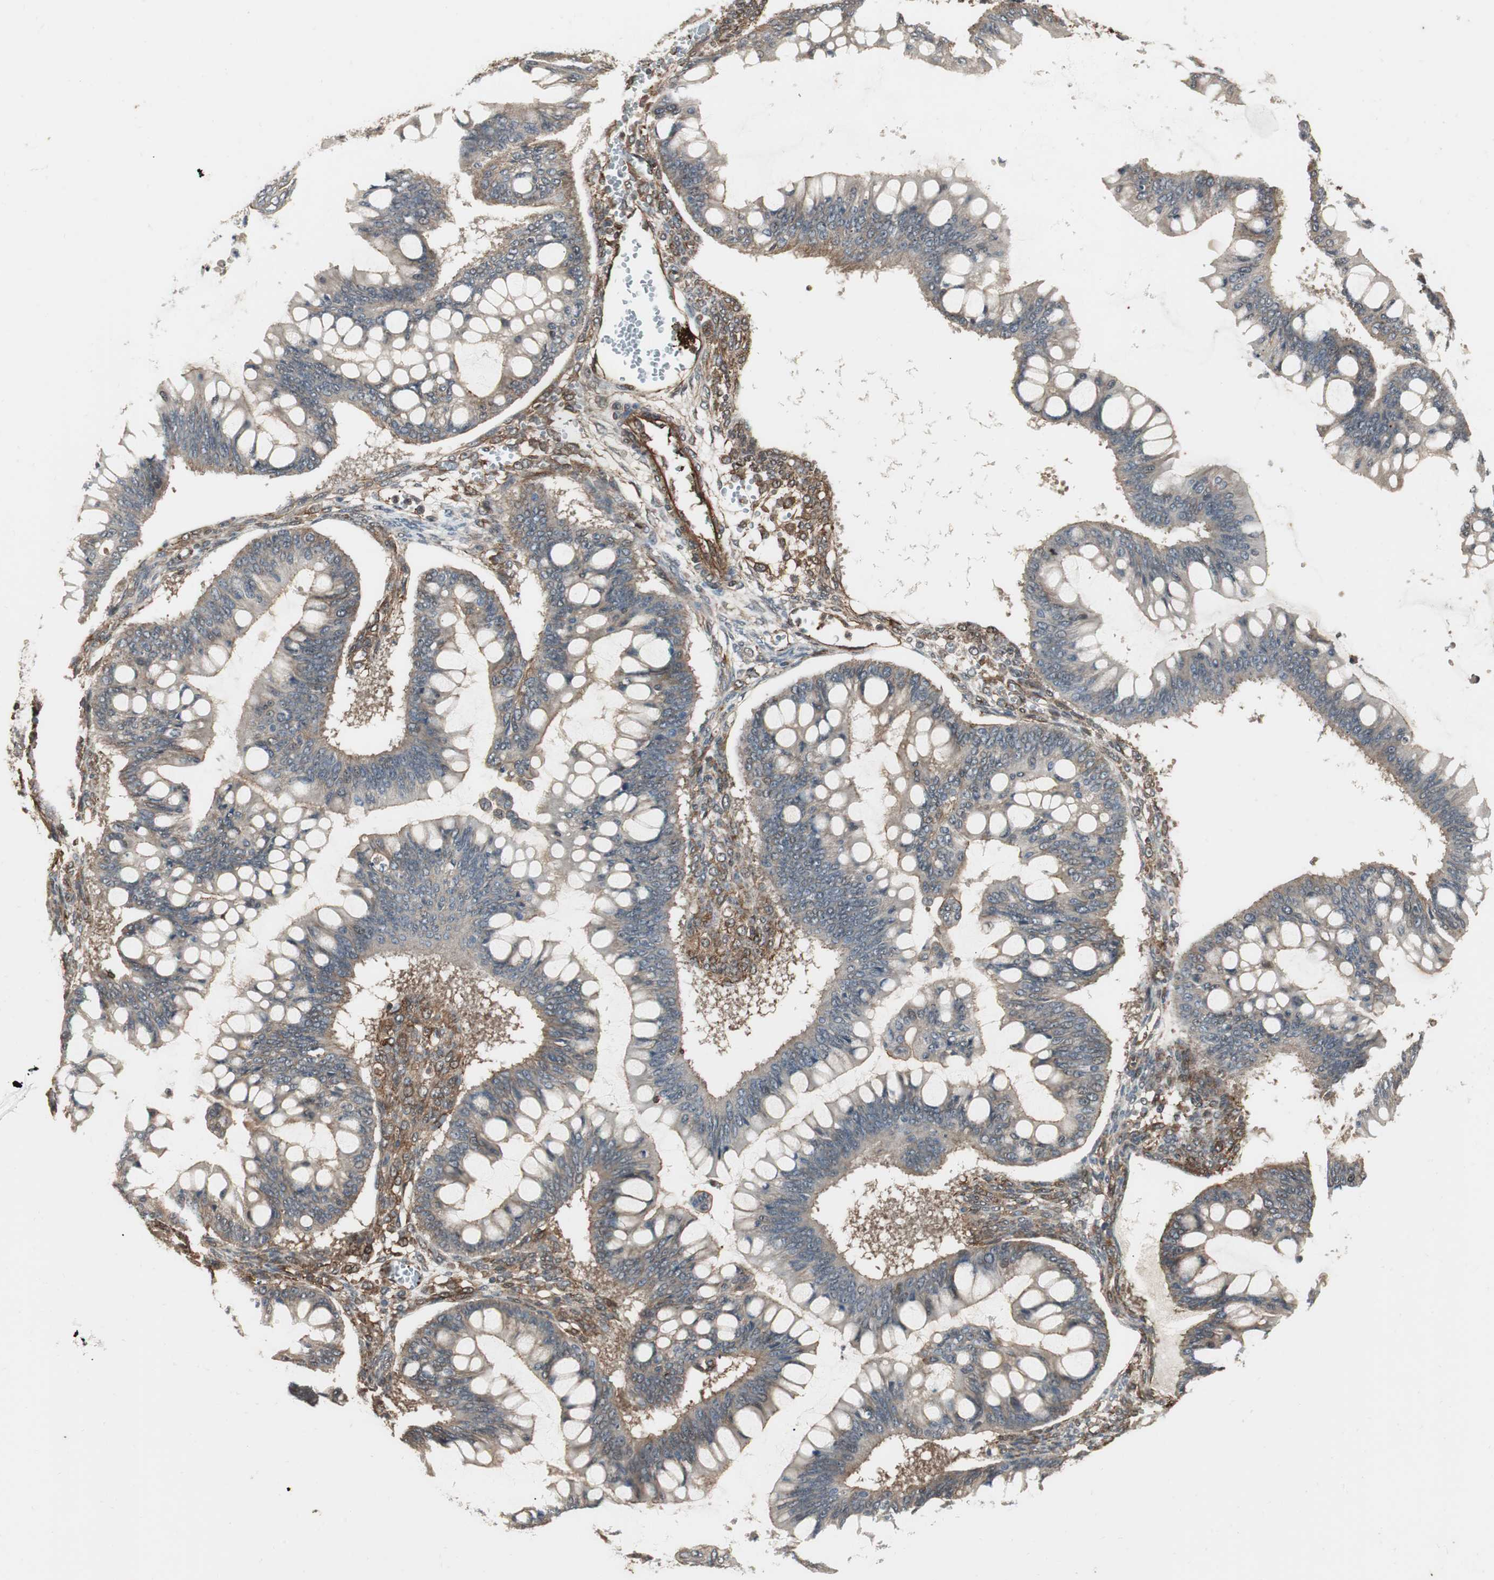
{"staining": {"intensity": "weak", "quantity": ">75%", "location": "cytoplasmic/membranous"}, "tissue": "ovarian cancer", "cell_type": "Tumor cells", "image_type": "cancer", "snomed": [{"axis": "morphology", "description": "Cystadenocarcinoma, mucinous, NOS"}, {"axis": "topography", "description": "Ovary"}], "caption": "Immunohistochemistry (IHC) (DAB) staining of mucinous cystadenocarcinoma (ovarian) exhibits weak cytoplasmic/membranous protein positivity in approximately >75% of tumor cells.", "gene": "PTPN11", "patient": {"sex": "female", "age": 73}}